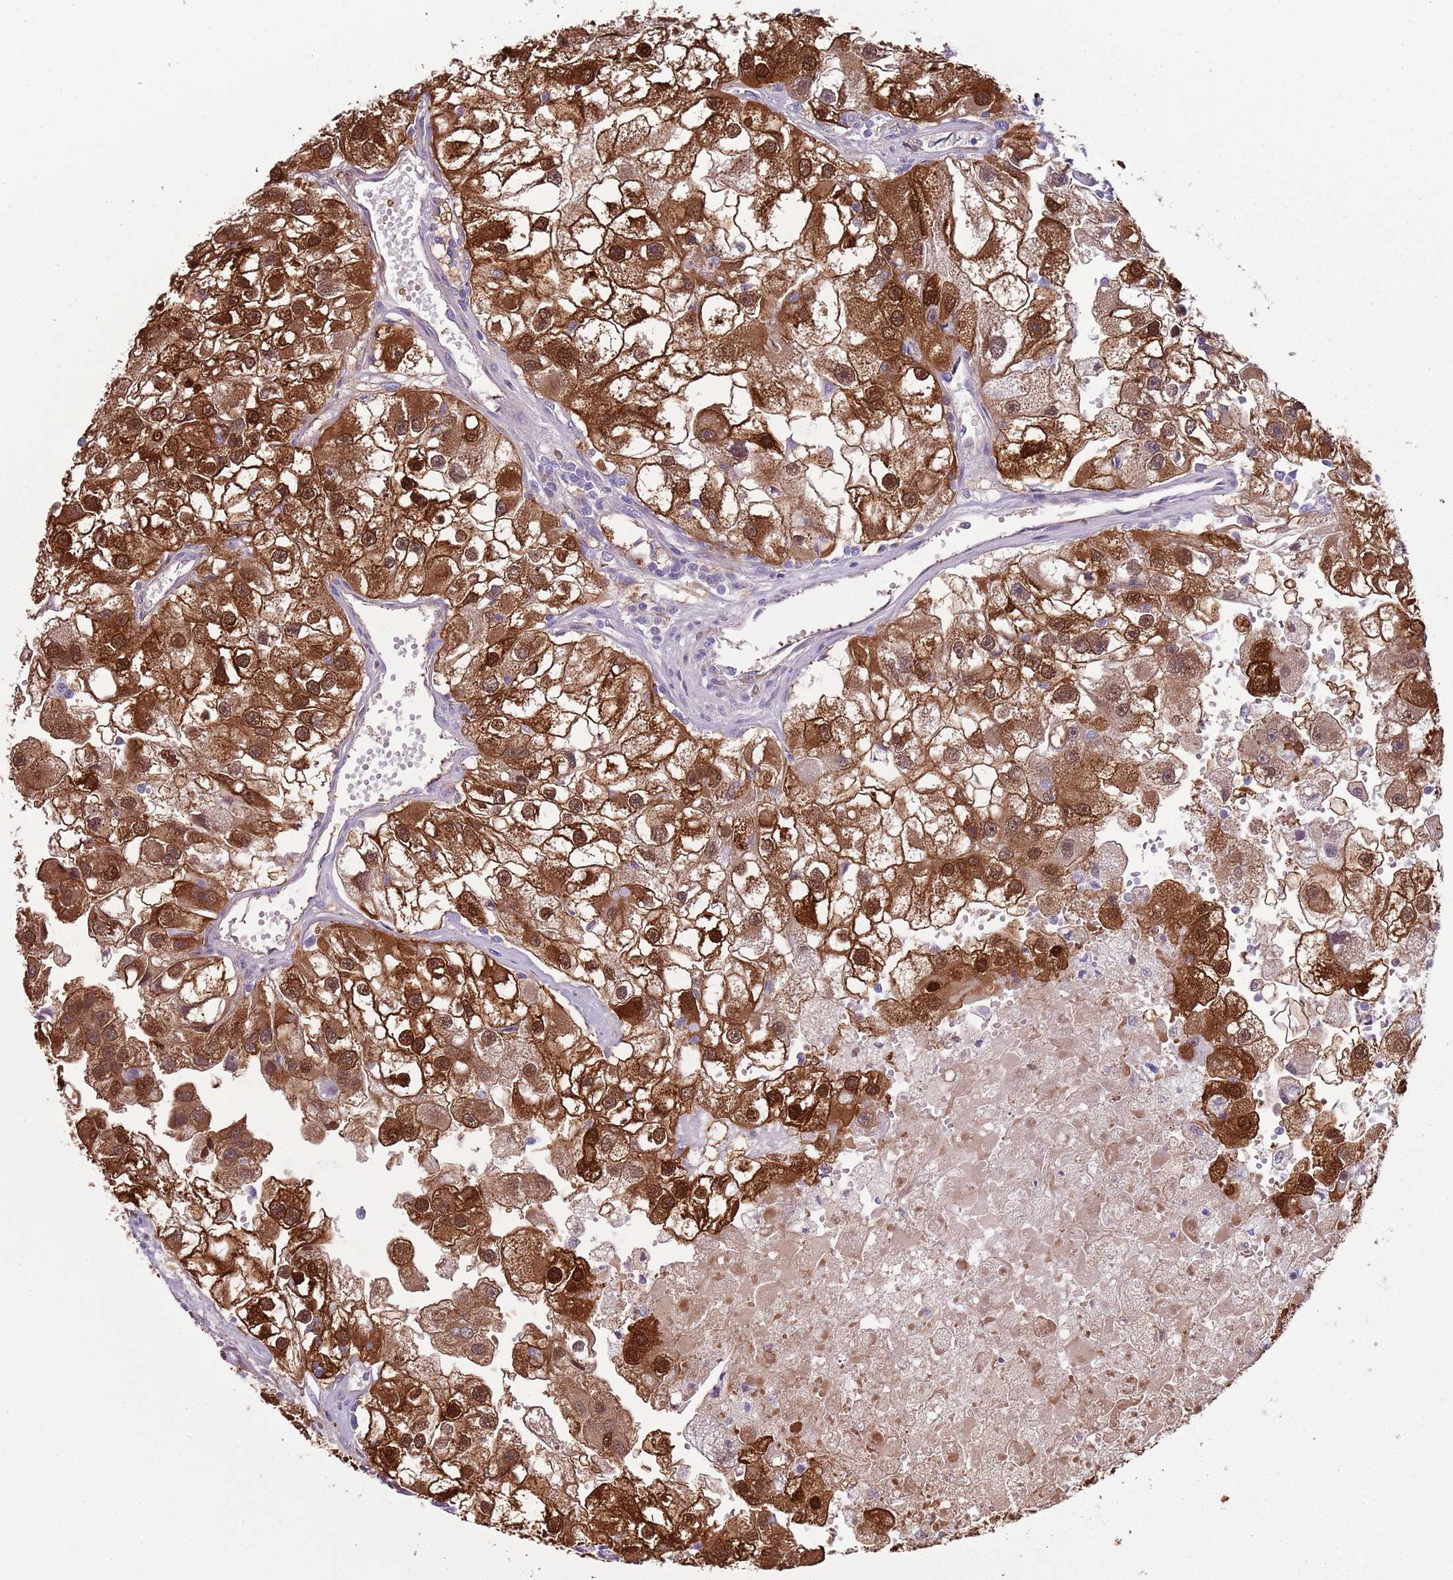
{"staining": {"intensity": "strong", "quantity": ">75%", "location": "cytoplasmic/membranous,nuclear"}, "tissue": "renal cancer", "cell_type": "Tumor cells", "image_type": "cancer", "snomed": [{"axis": "morphology", "description": "Adenocarcinoma, NOS"}, {"axis": "topography", "description": "Kidney"}], "caption": "Immunohistochemical staining of renal cancer (adenocarcinoma) reveals high levels of strong cytoplasmic/membranous and nuclear protein staining in approximately >75% of tumor cells.", "gene": "NBPF6", "patient": {"sex": "male", "age": 63}}